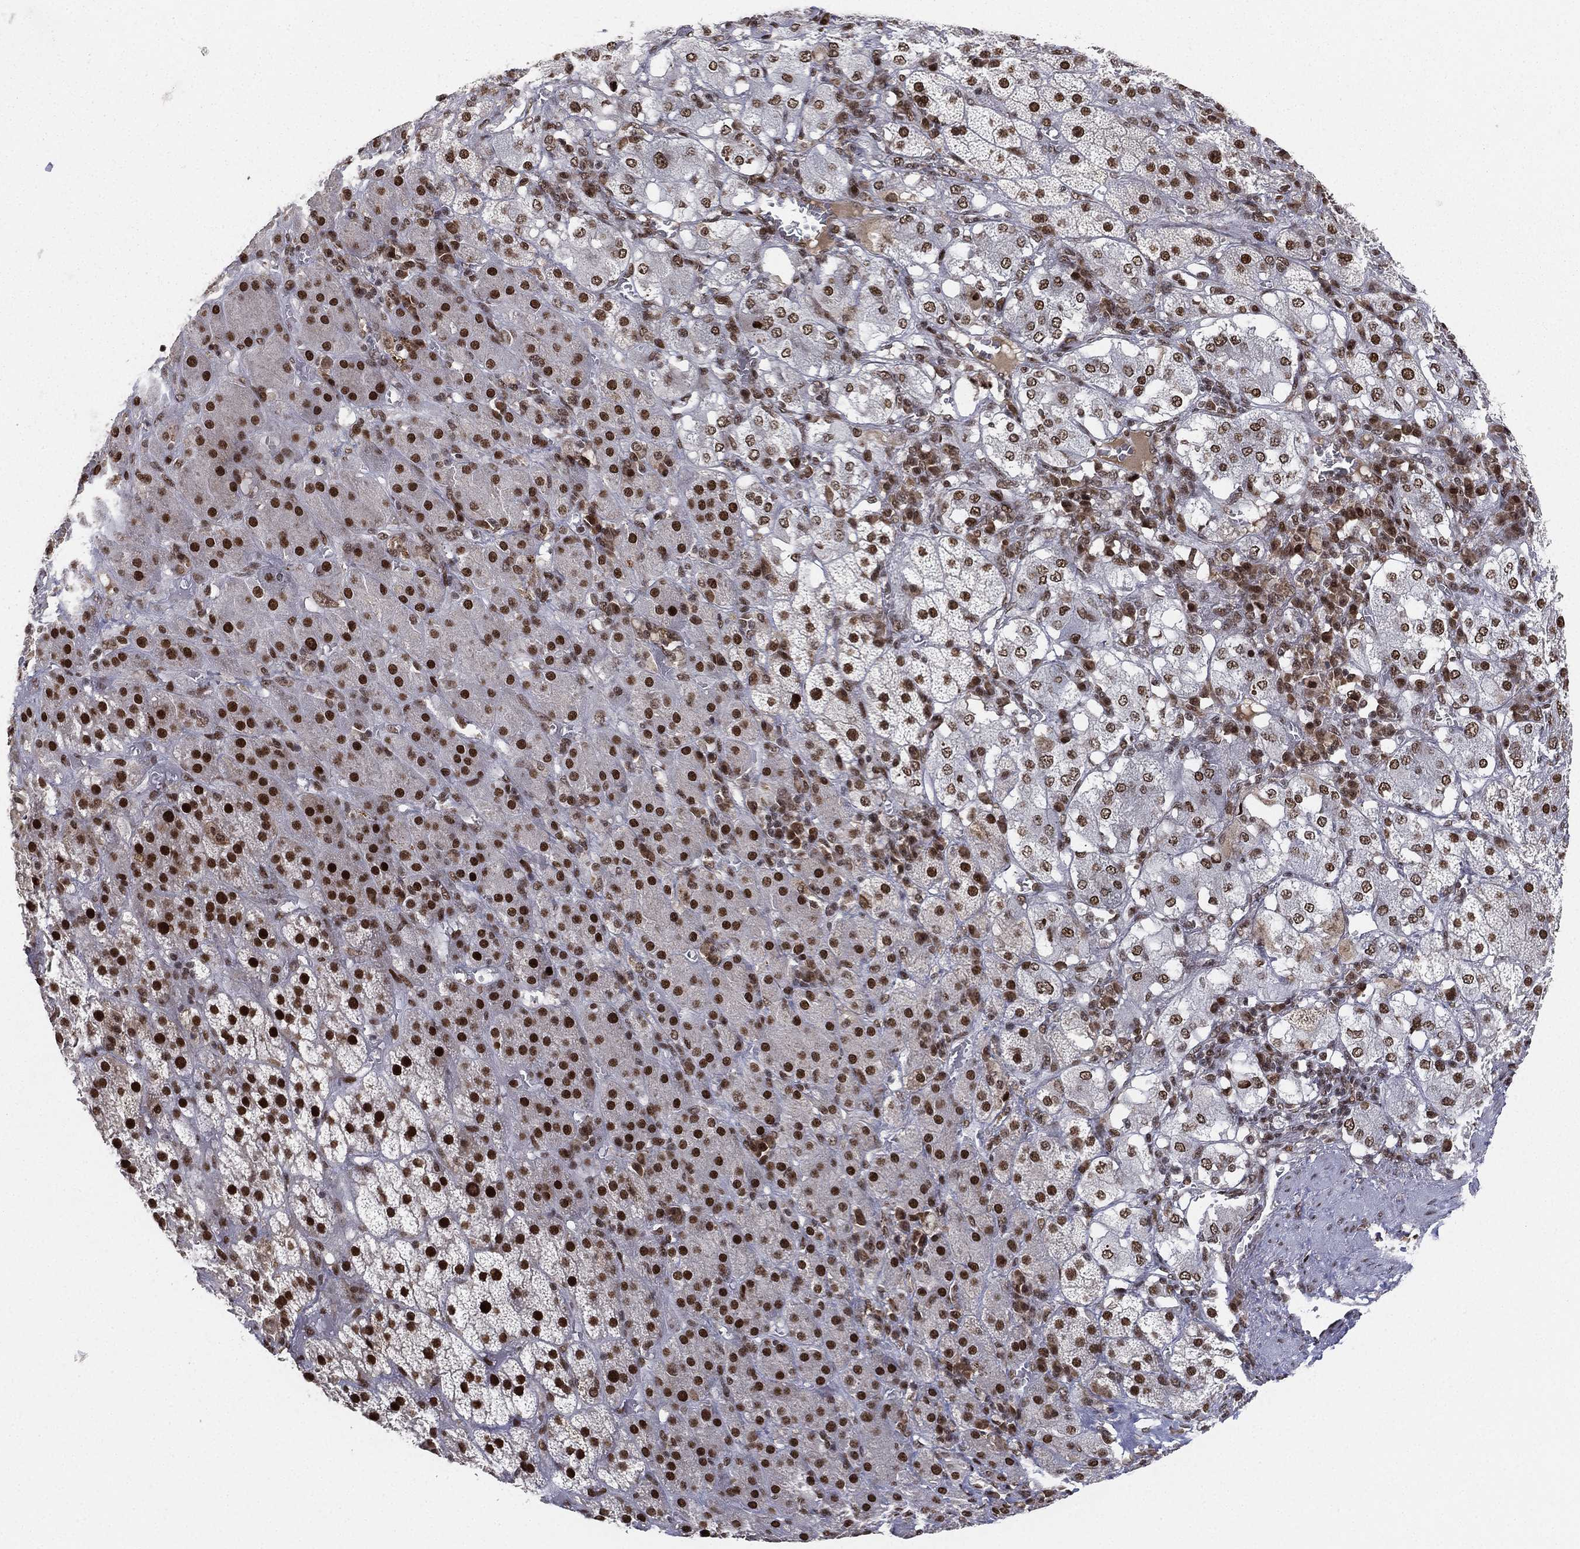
{"staining": {"intensity": "strong", "quantity": ">75%", "location": "nuclear"}, "tissue": "adrenal gland", "cell_type": "Glandular cells", "image_type": "normal", "snomed": [{"axis": "morphology", "description": "Normal tissue, NOS"}, {"axis": "topography", "description": "Adrenal gland"}], "caption": "This is a photomicrograph of immunohistochemistry (IHC) staining of unremarkable adrenal gland, which shows strong expression in the nuclear of glandular cells.", "gene": "RTF1", "patient": {"sex": "male", "age": 70}}